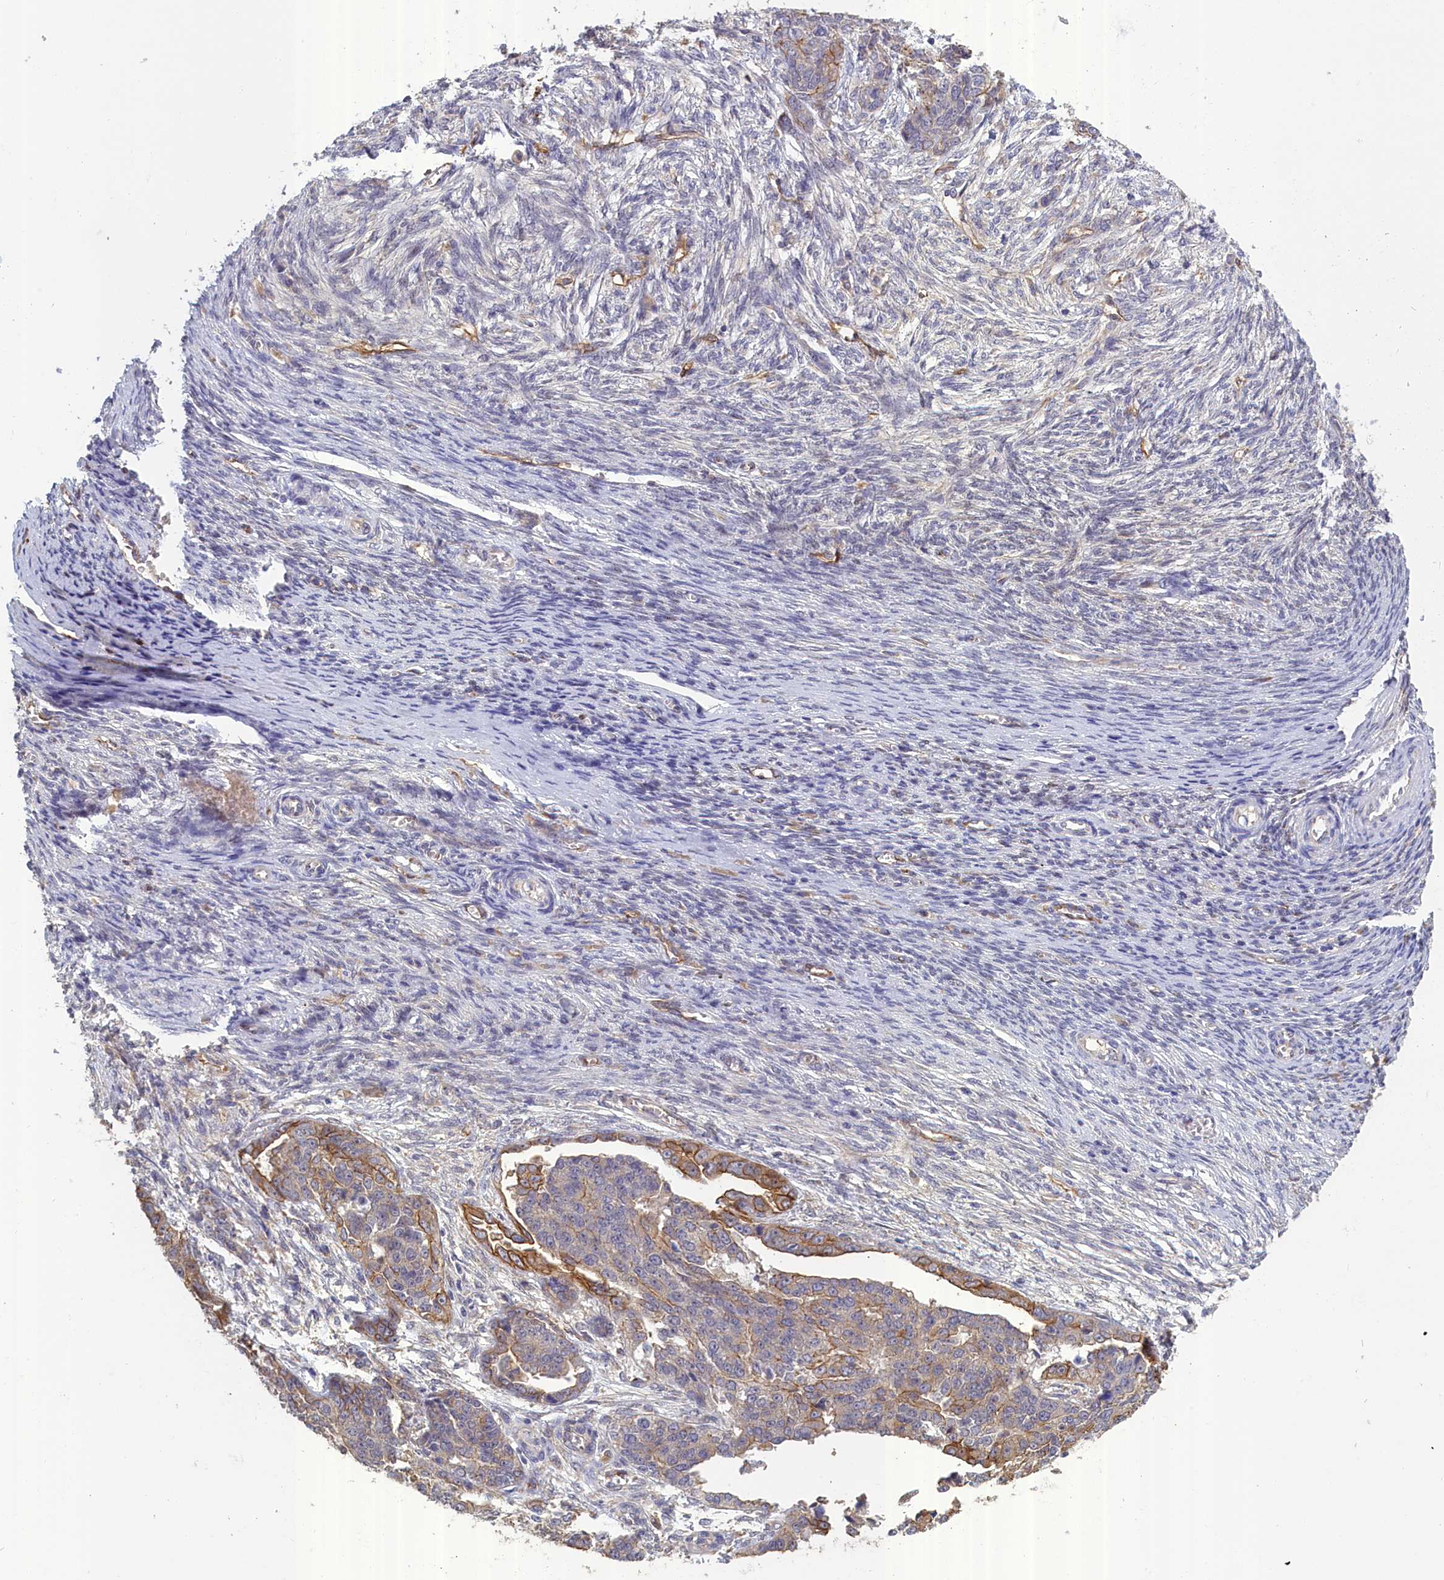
{"staining": {"intensity": "moderate", "quantity": "<25%", "location": "cytoplasmic/membranous"}, "tissue": "ovarian cancer", "cell_type": "Tumor cells", "image_type": "cancer", "snomed": [{"axis": "morphology", "description": "Cystadenocarcinoma, serous, NOS"}, {"axis": "topography", "description": "Ovary"}], "caption": "Immunohistochemistry (IHC) histopathology image of human serous cystadenocarcinoma (ovarian) stained for a protein (brown), which exhibits low levels of moderate cytoplasmic/membranous positivity in approximately <25% of tumor cells.", "gene": "COL19A1", "patient": {"sex": "female", "age": 44}}